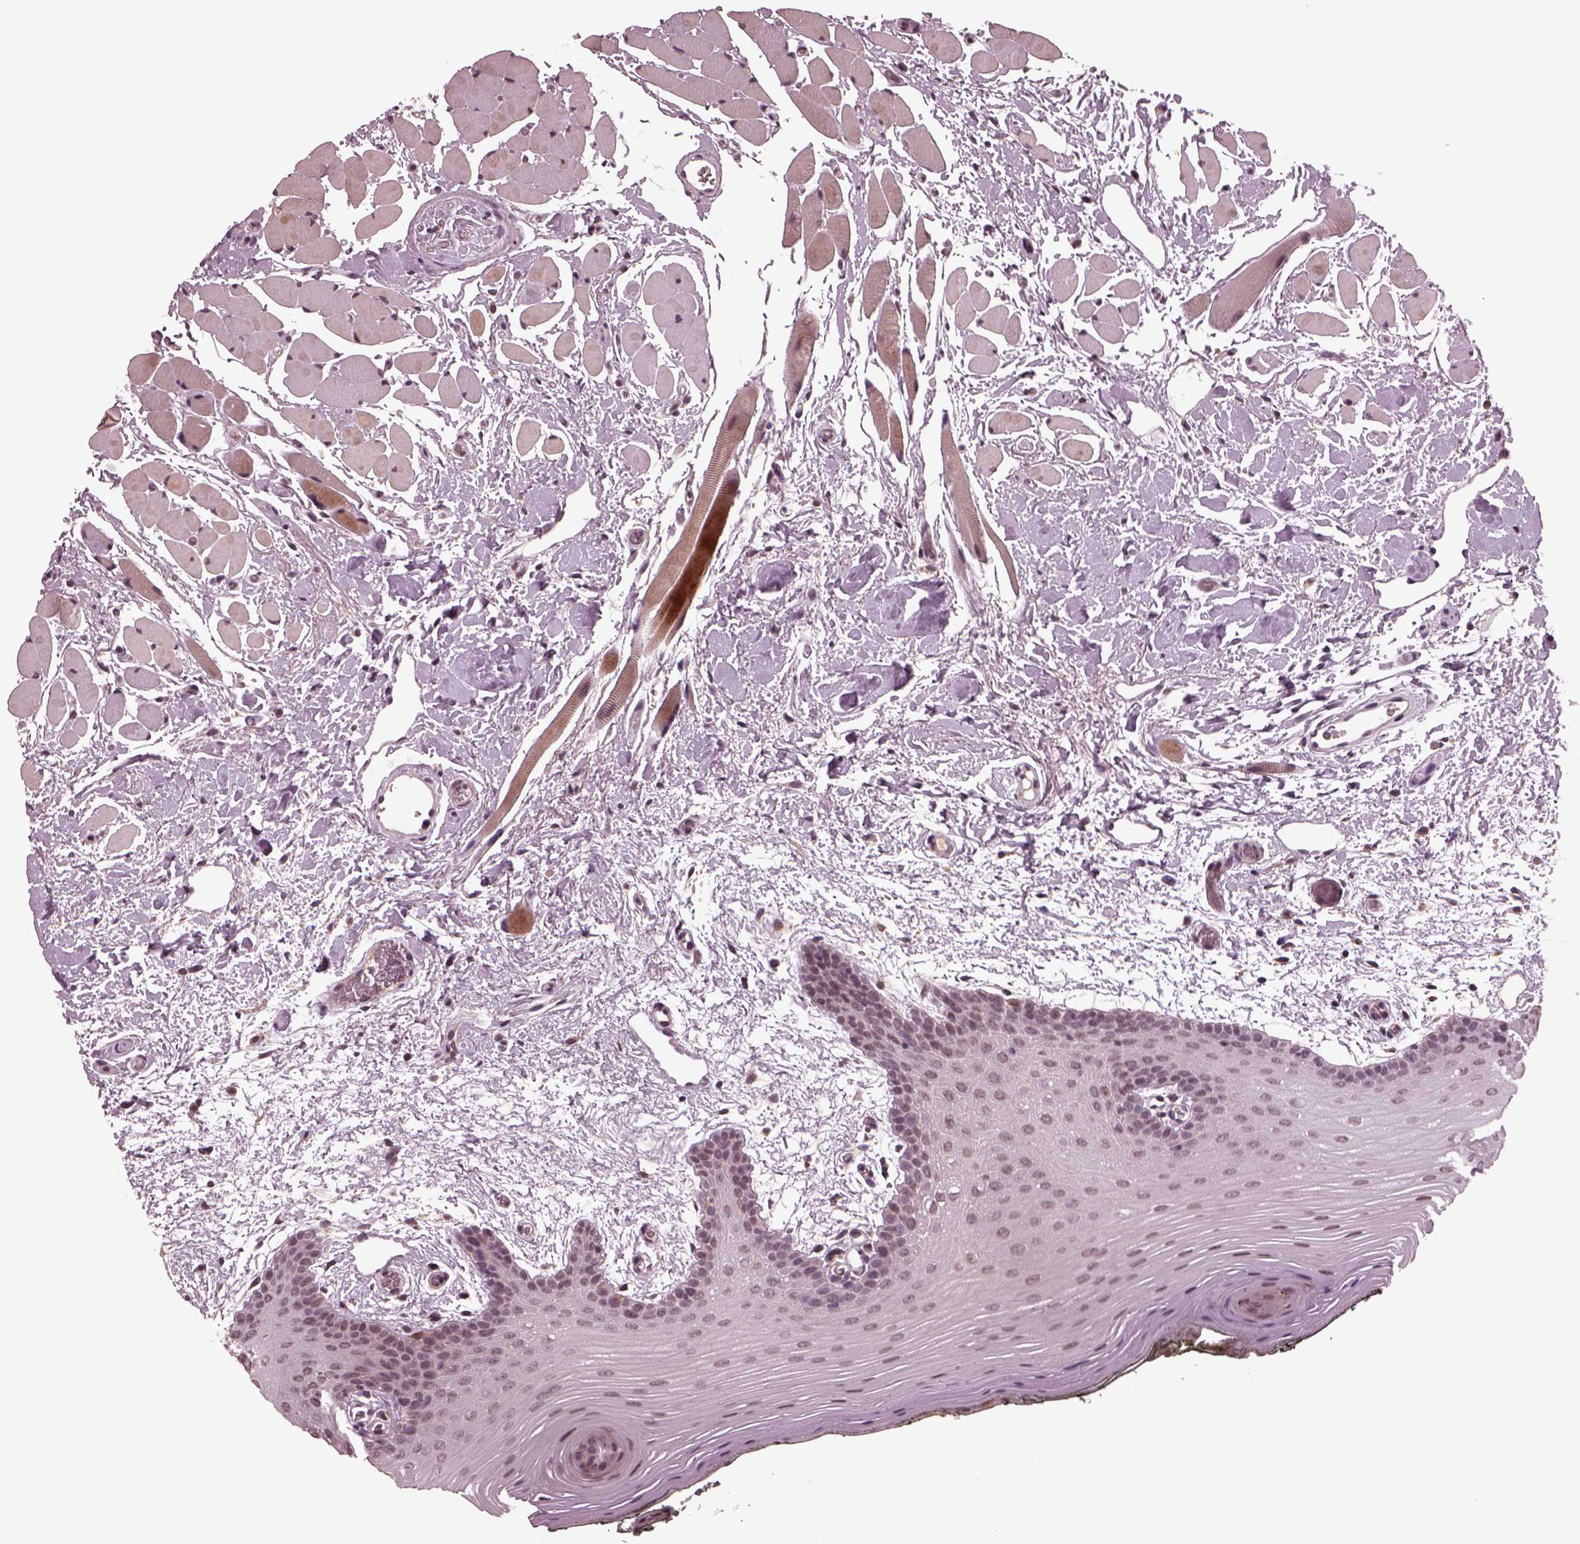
{"staining": {"intensity": "weak", "quantity": "25%-75%", "location": "nuclear"}, "tissue": "oral mucosa", "cell_type": "Squamous epithelial cells", "image_type": "normal", "snomed": [{"axis": "morphology", "description": "Normal tissue, NOS"}, {"axis": "topography", "description": "Oral tissue"}, {"axis": "topography", "description": "Head-Neck"}], "caption": "Immunohistochemistry micrograph of normal oral mucosa stained for a protein (brown), which shows low levels of weak nuclear expression in about 25%-75% of squamous epithelial cells.", "gene": "NAP1L5", "patient": {"sex": "male", "age": 65}}